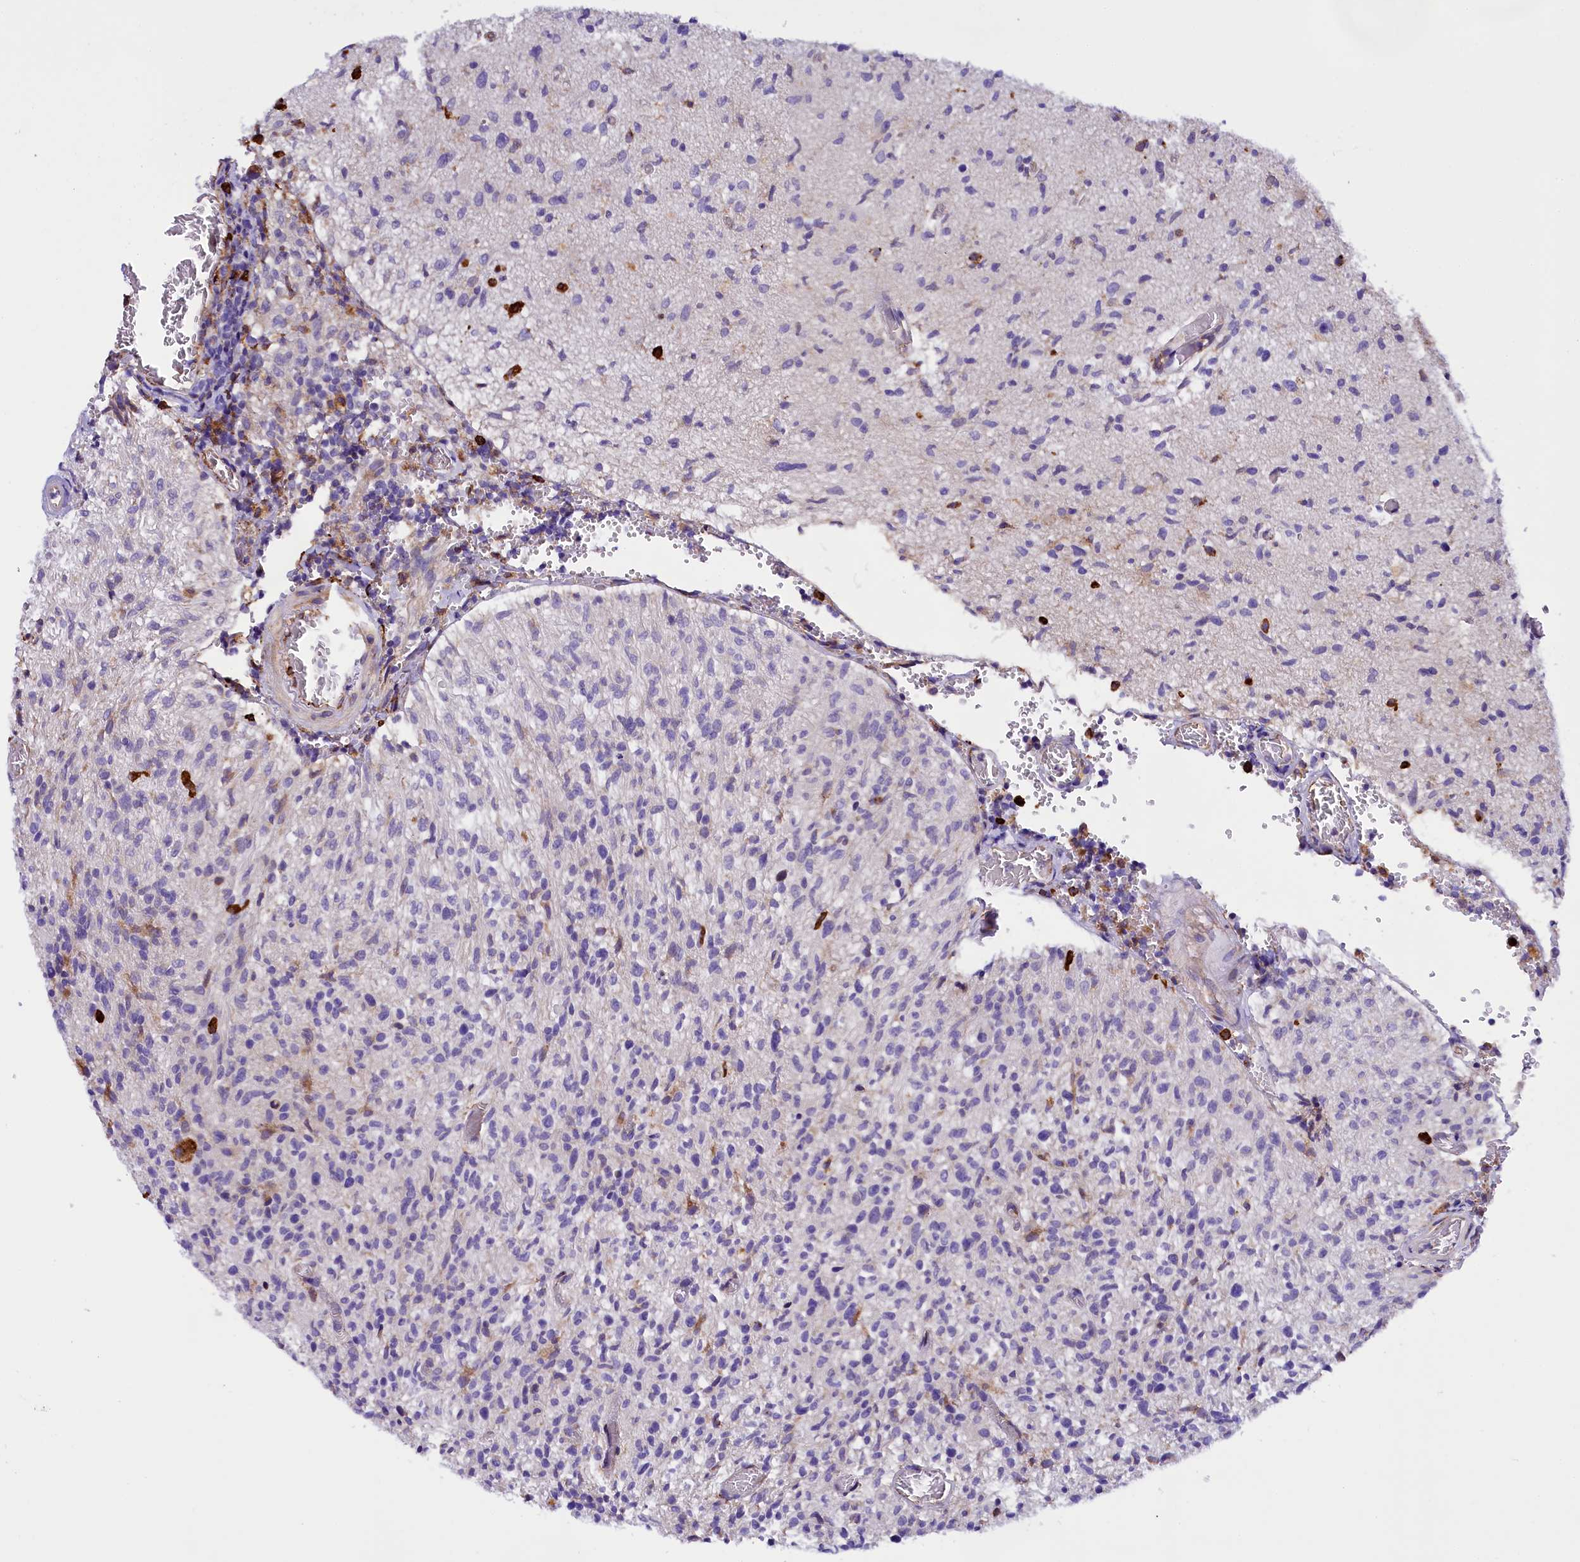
{"staining": {"intensity": "negative", "quantity": "none", "location": "none"}, "tissue": "glioma", "cell_type": "Tumor cells", "image_type": "cancer", "snomed": [{"axis": "morphology", "description": "Glioma, malignant, High grade"}, {"axis": "topography", "description": "Brain"}], "caption": "Micrograph shows no significant protein staining in tumor cells of glioma. (DAB (3,3'-diaminobenzidine) IHC visualized using brightfield microscopy, high magnification).", "gene": "CAPS2", "patient": {"sex": "female", "age": 57}}